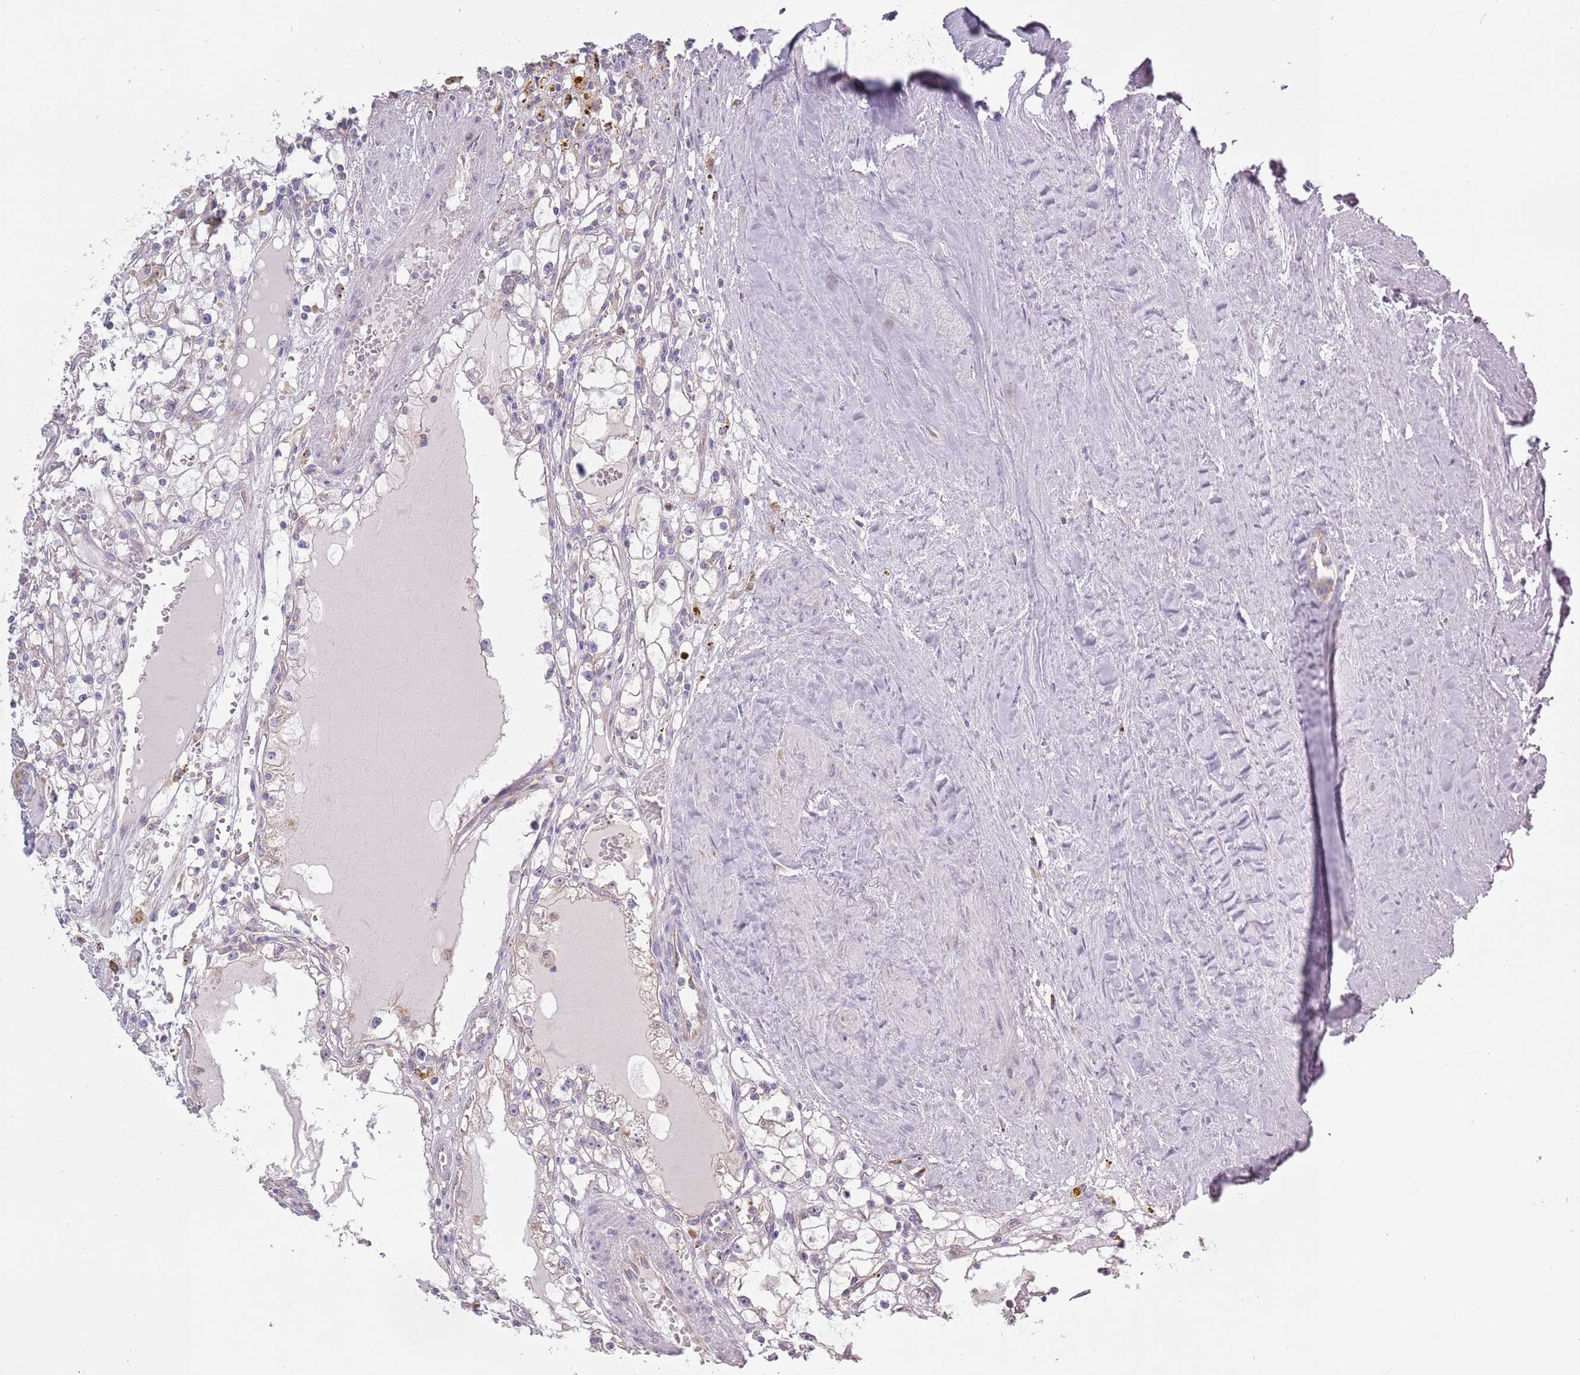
{"staining": {"intensity": "negative", "quantity": "none", "location": "none"}, "tissue": "renal cancer", "cell_type": "Tumor cells", "image_type": "cancer", "snomed": [{"axis": "morphology", "description": "Adenocarcinoma, NOS"}, {"axis": "topography", "description": "Kidney"}], "caption": "DAB (3,3'-diaminobenzidine) immunohistochemical staining of human renal adenocarcinoma demonstrates no significant expression in tumor cells.", "gene": "RPL17-C18orf32", "patient": {"sex": "male", "age": 56}}